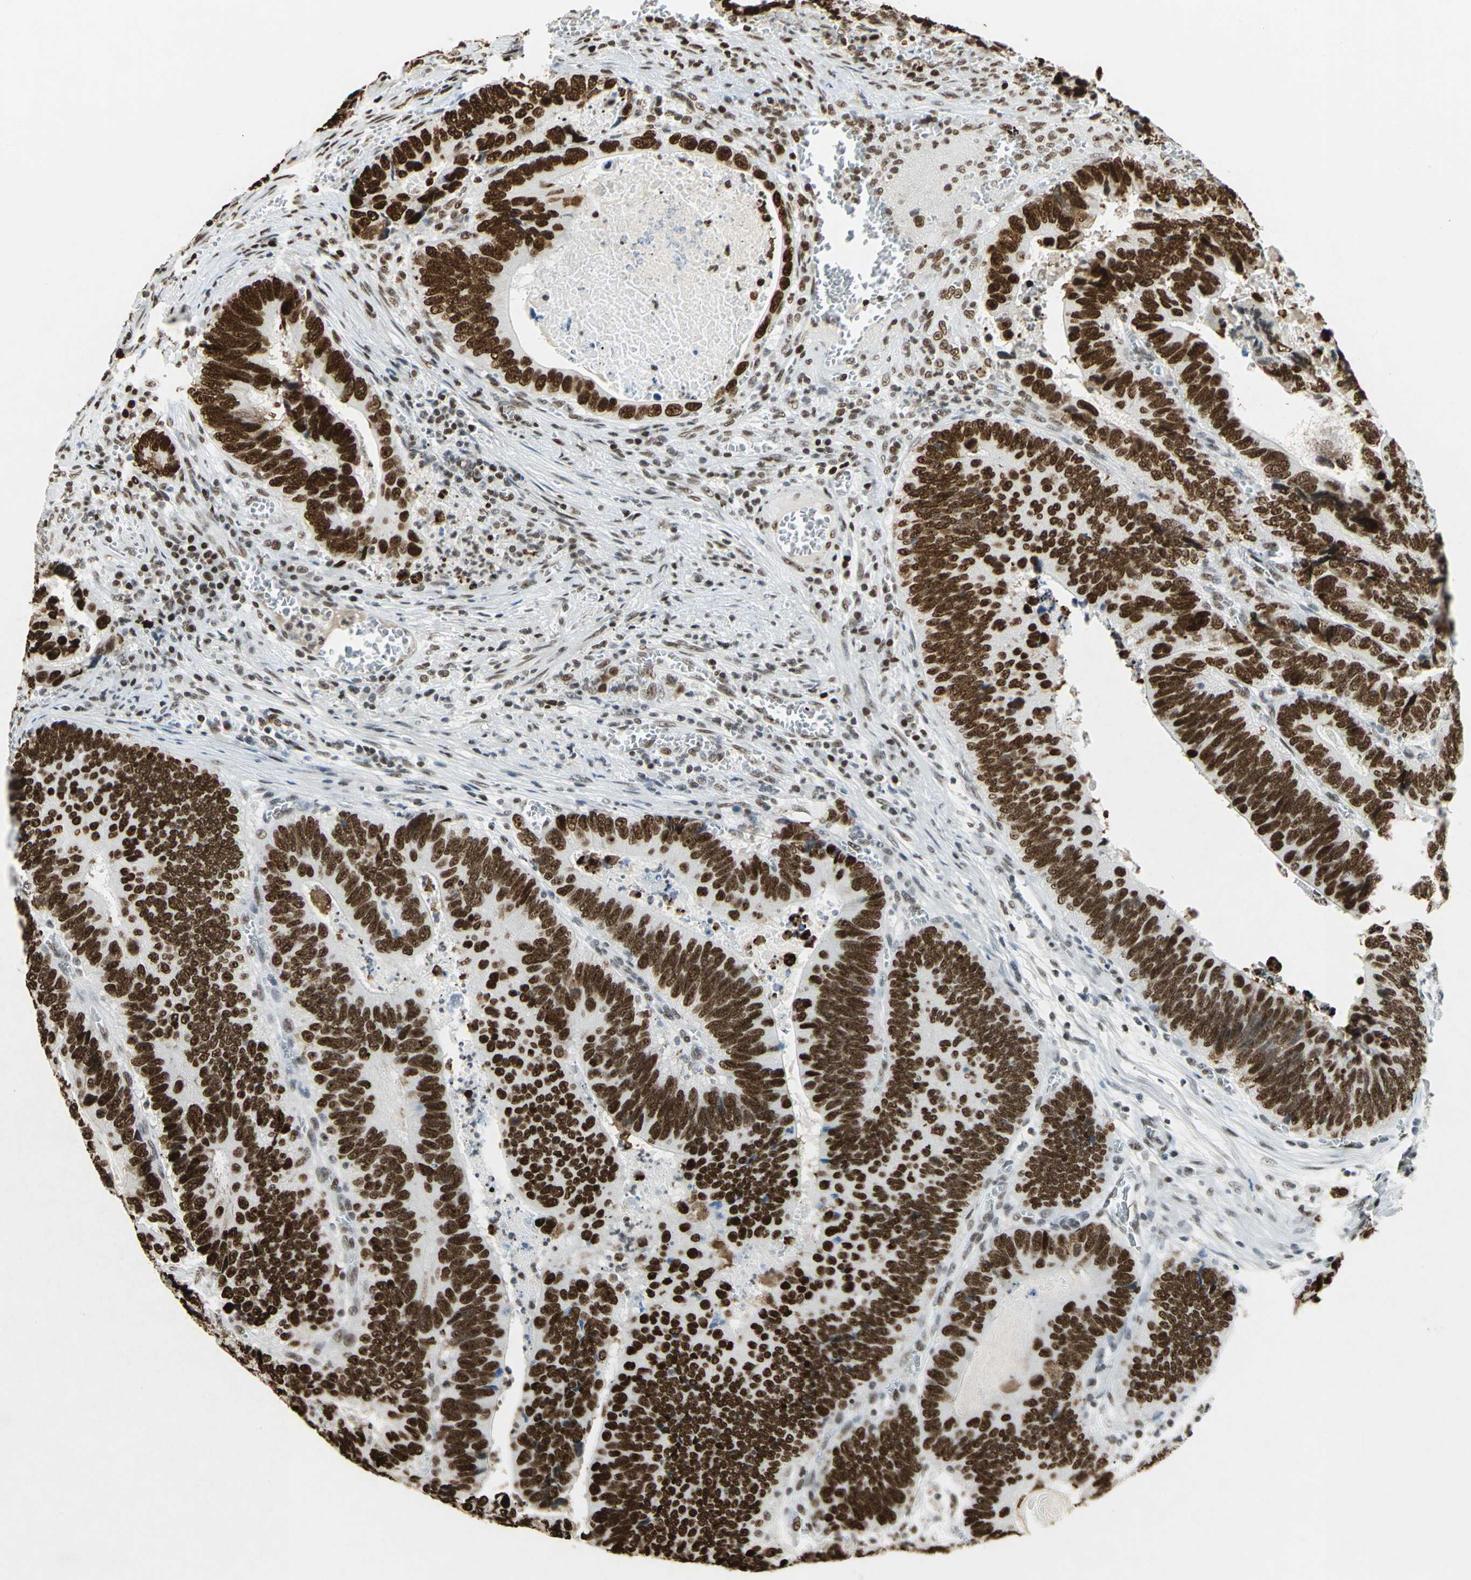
{"staining": {"intensity": "strong", "quantity": ">75%", "location": "nuclear"}, "tissue": "colorectal cancer", "cell_type": "Tumor cells", "image_type": "cancer", "snomed": [{"axis": "morphology", "description": "Adenocarcinoma, NOS"}, {"axis": "topography", "description": "Colon"}], "caption": "IHC (DAB (3,3'-diaminobenzidine)) staining of human colorectal cancer (adenocarcinoma) reveals strong nuclear protein staining in approximately >75% of tumor cells.", "gene": "HMGB1", "patient": {"sex": "male", "age": 72}}